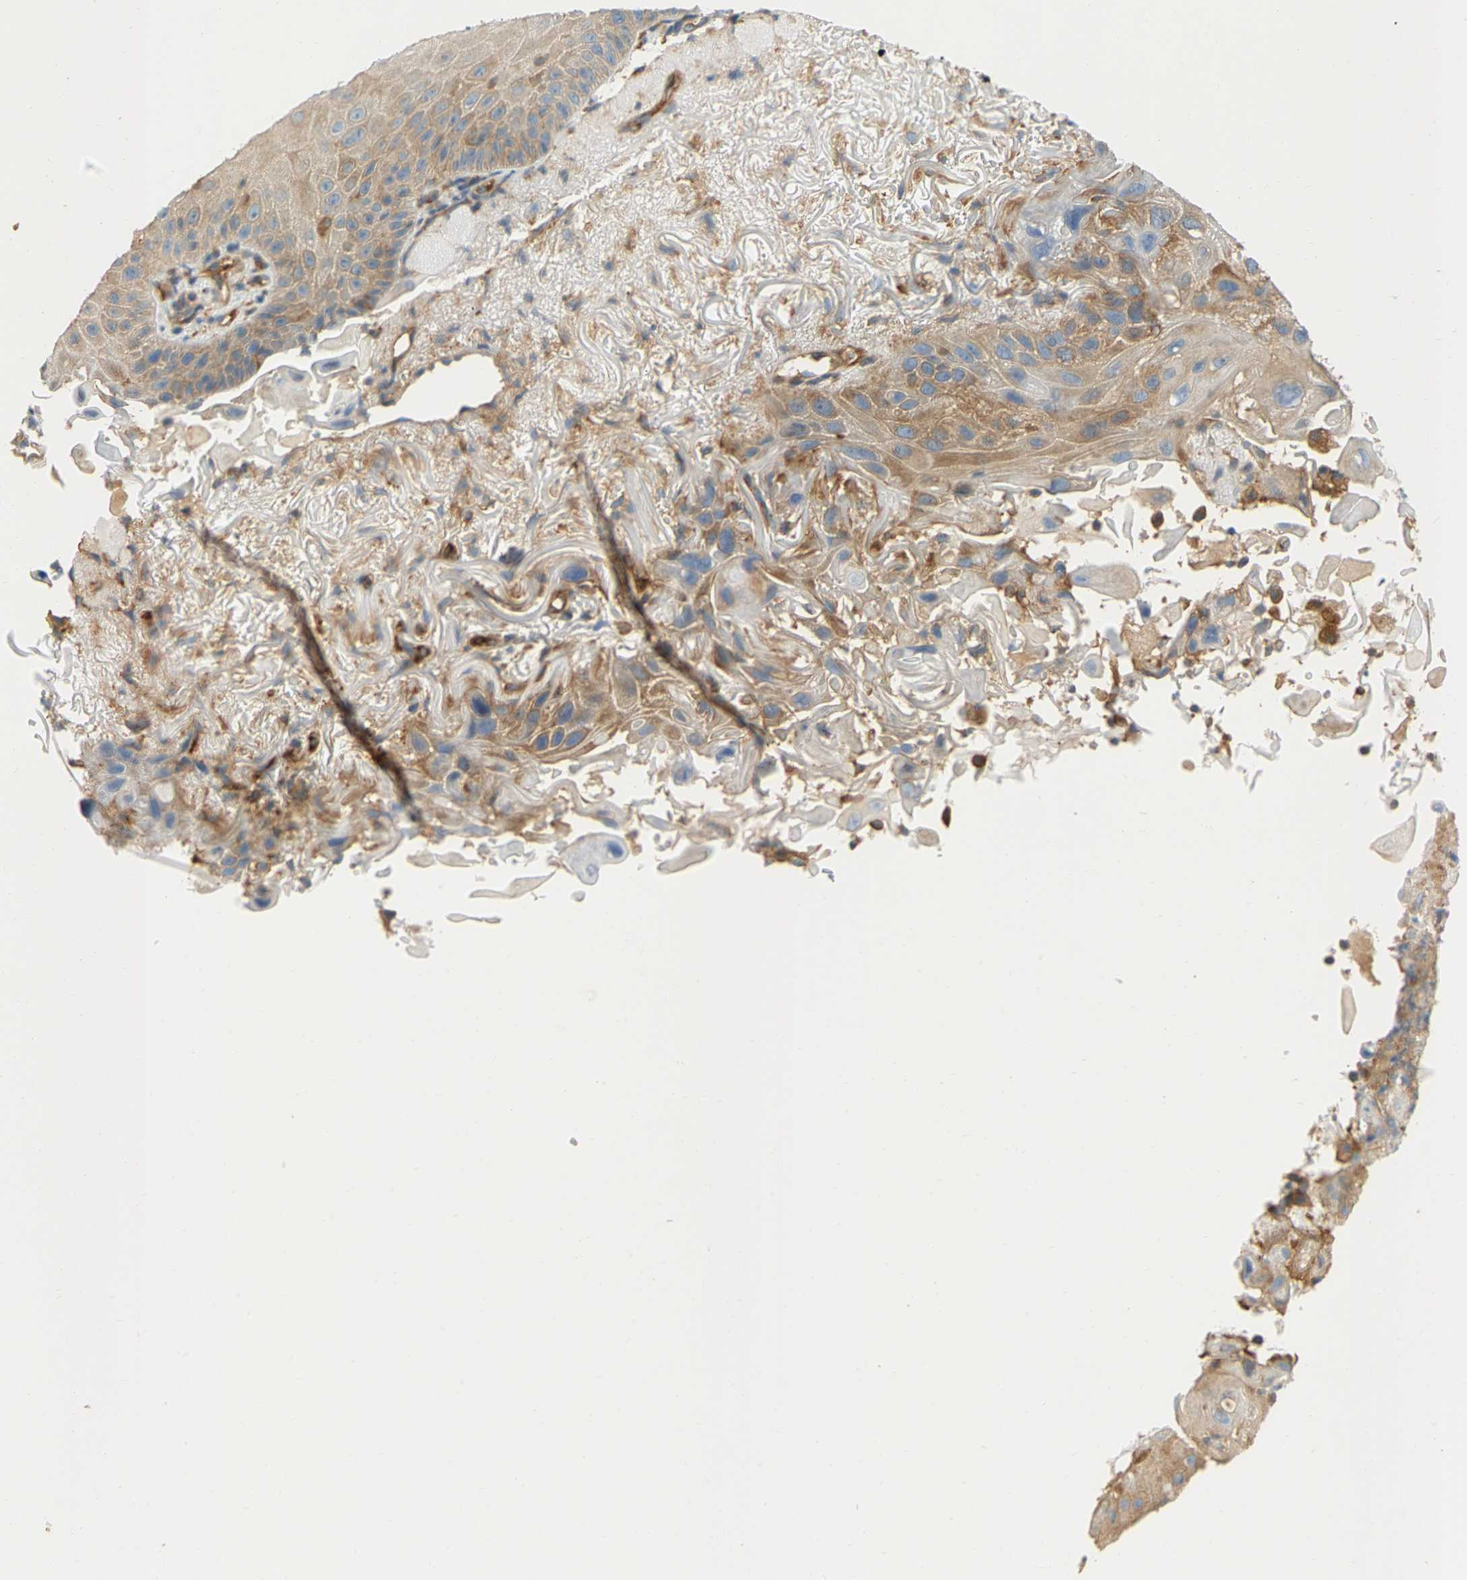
{"staining": {"intensity": "moderate", "quantity": ">75%", "location": "cytoplasmic/membranous"}, "tissue": "skin cancer", "cell_type": "Tumor cells", "image_type": "cancer", "snomed": [{"axis": "morphology", "description": "Squamous cell carcinoma, NOS"}, {"axis": "topography", "description": "Skin"}], "caption": "A histopathology image showing moderate cytoplasmic/membranous positivity in about >75% of tumor cells in skin cancer, as visualized by brown immunohistochemical staining.", "gene": "AKAP13", "patient": {"sex": "female", "age": 77}}